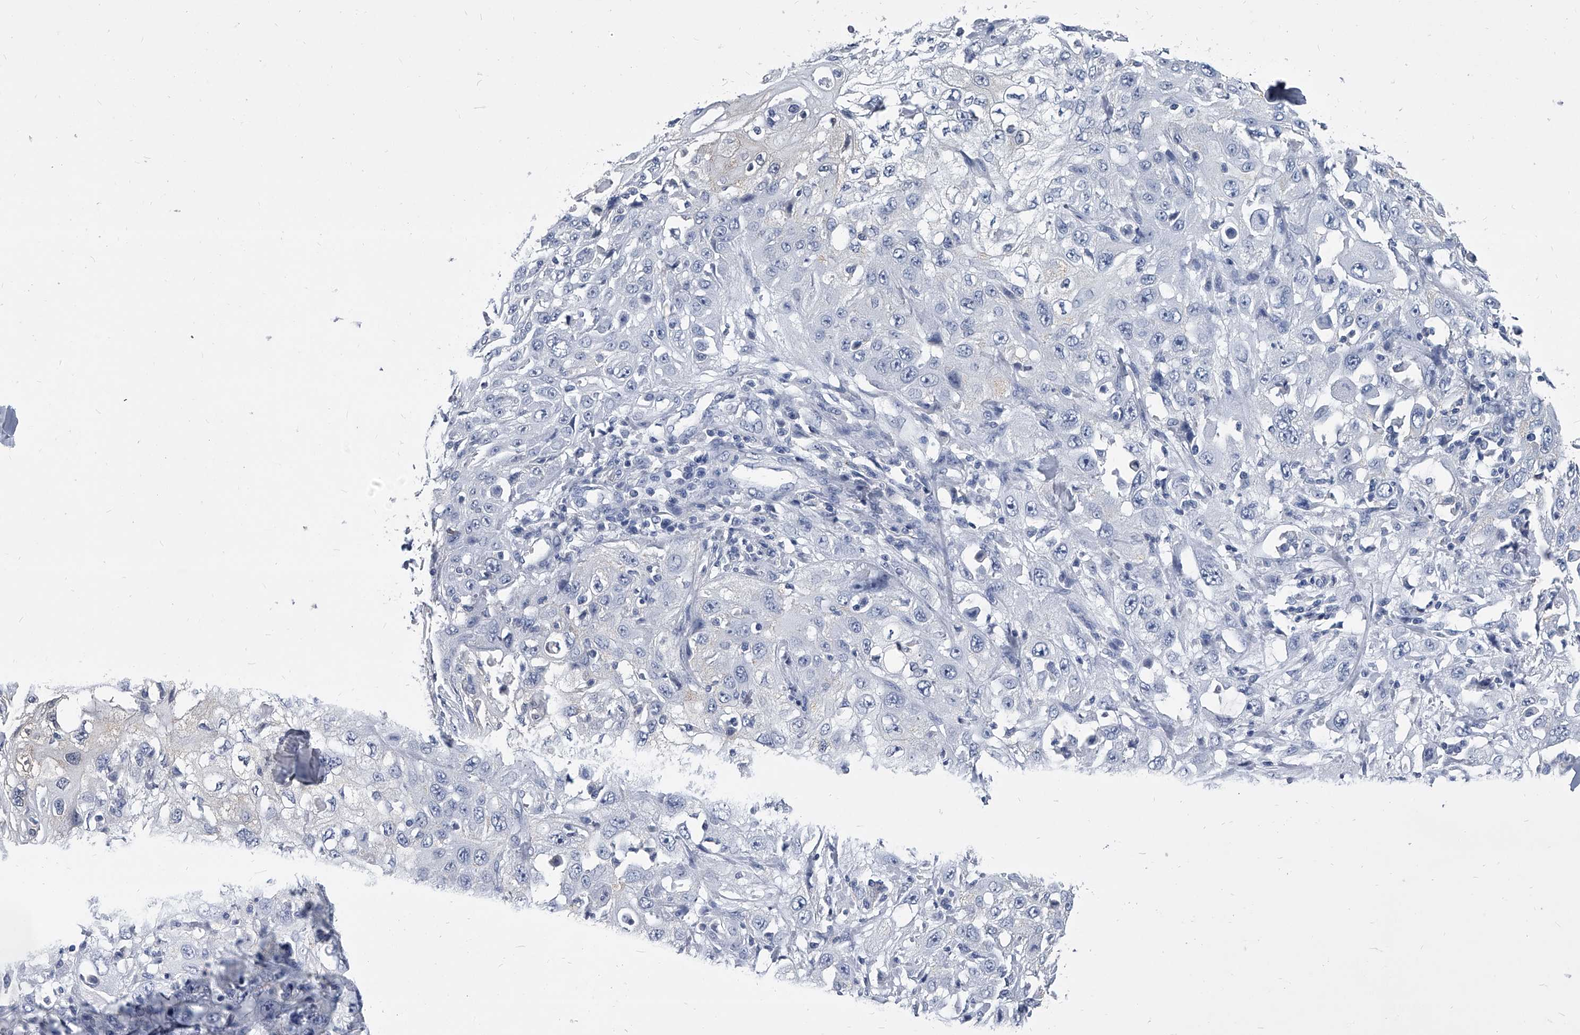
{"staining": {"intensity": "negative", "quantity": "none", "location": "none"}, "tissue": "skin cancer", "cell_type": "Tumor cells", "image_type": "cancer", "snomed": [{"axis": "morphology", "description": "Squamous cell carcinoma, NOS"}, {"axis": "topography", "description": "Skin"}], "caption": "Tumor cells are negative for brown protein staining in skin squamous cell carcinoma. The staining was performed using DAB to visualize the protein expression in brown, while the nuclei were stained in blue with hematoxylin (Magnification: 20x).", "gene": "BCAS1", "patient": {"sex": "male", "age": 75}}